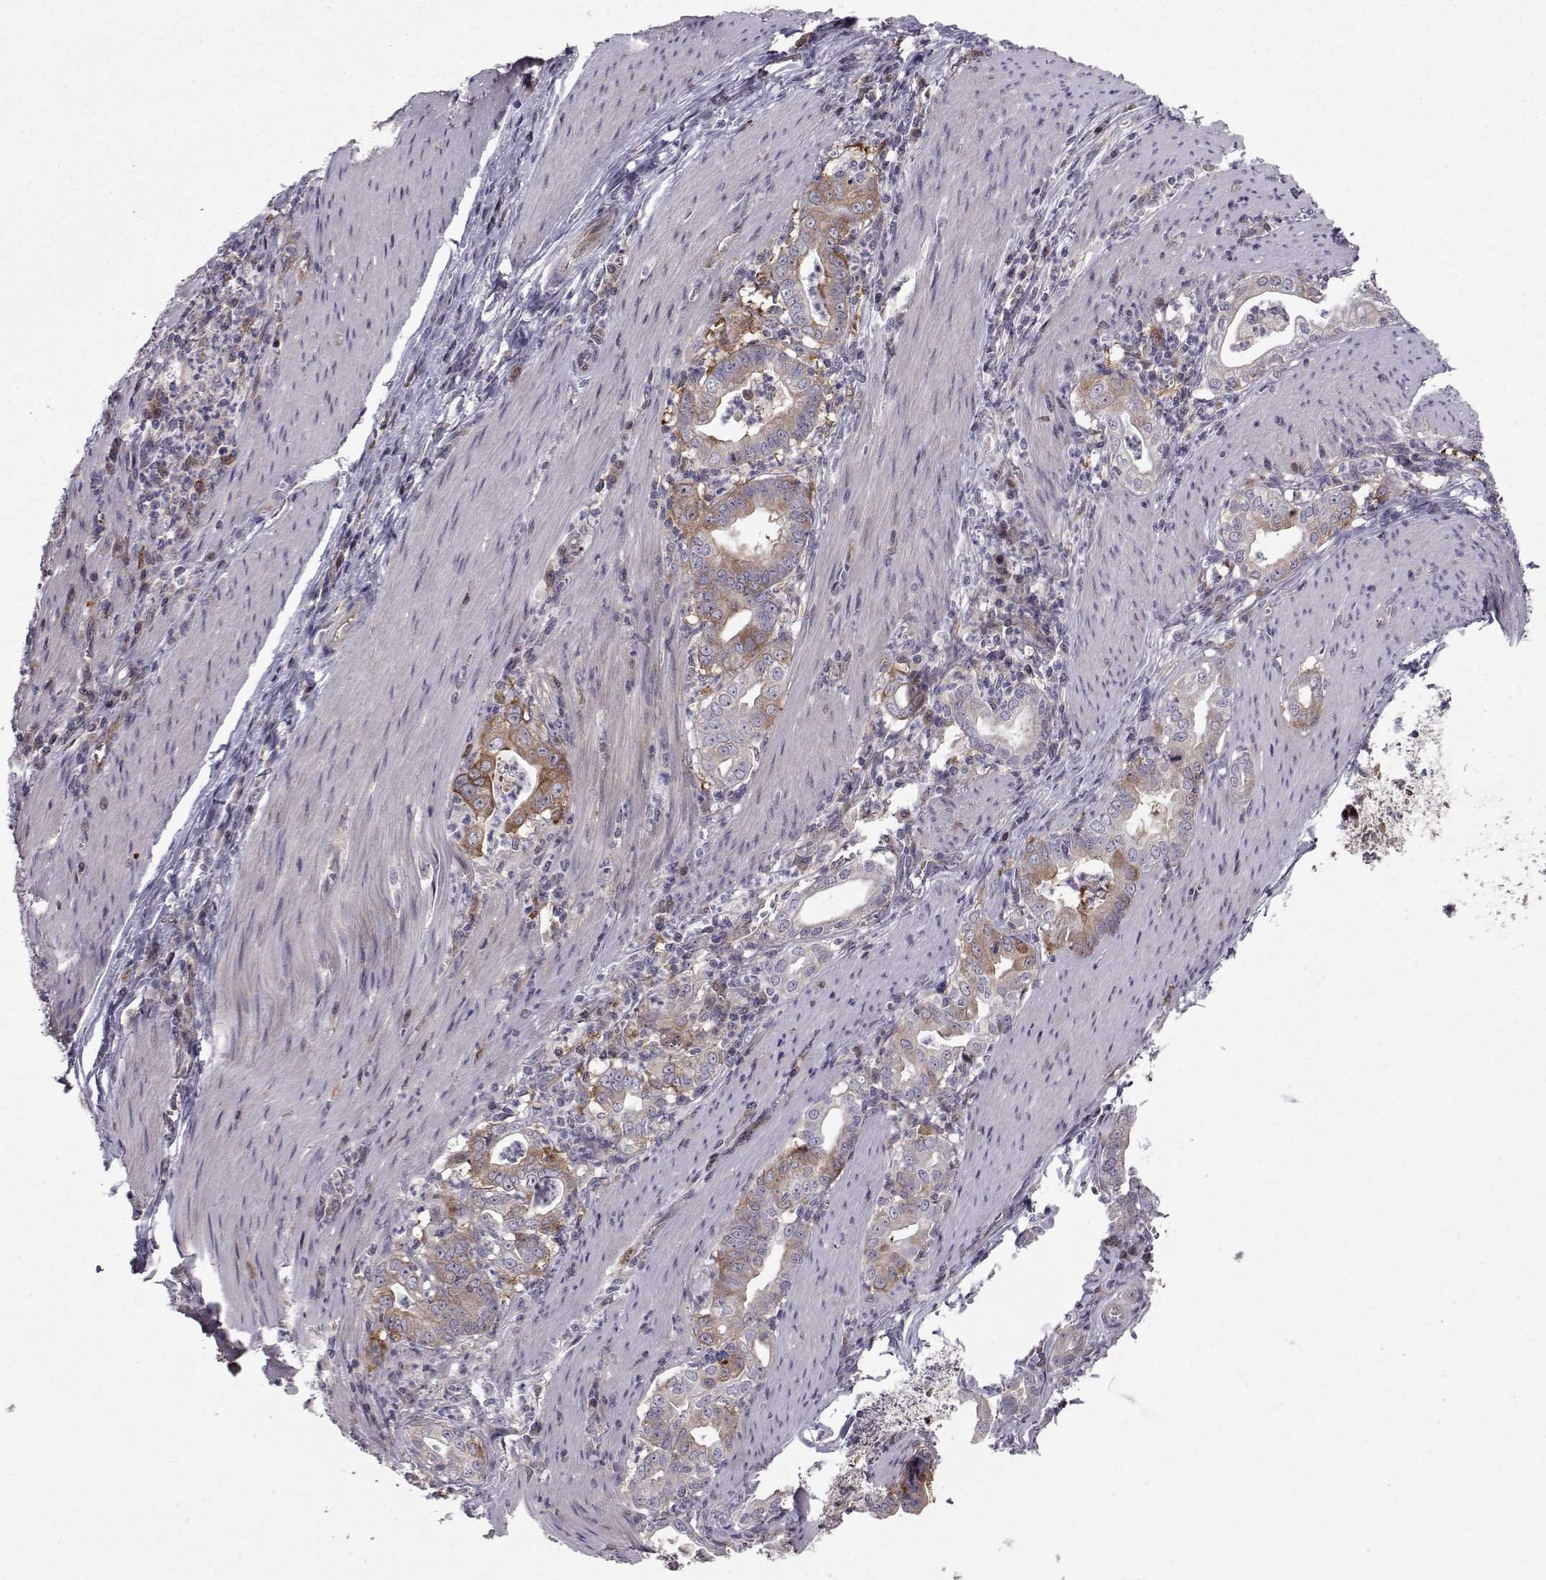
{"staining": {"intensity": "moderate", "quantity": "25%-75%", "location": "cytoplasmic/membranous"}, "tissue": "stomach cancer", "cell_type": "Tumor cells", "image_type": "cancer", "snomed": [{"axis": "morphology", "description": "Adenocarcinoma, NOS"}, {"axis": "topography", "description": "Stomach, upper"}], "caption": "Tumor cells exhibit medium levels of moderate cytoplasmic/membranous positivity in approximately 25%-75% of cells in human stomach cancer (adenocarcinoma). (brown staining indicates protein expression, while blue staining denotes nuclei).", "gene": "HSP90AB1", "patient": {"sex": "female", "age": 79}}